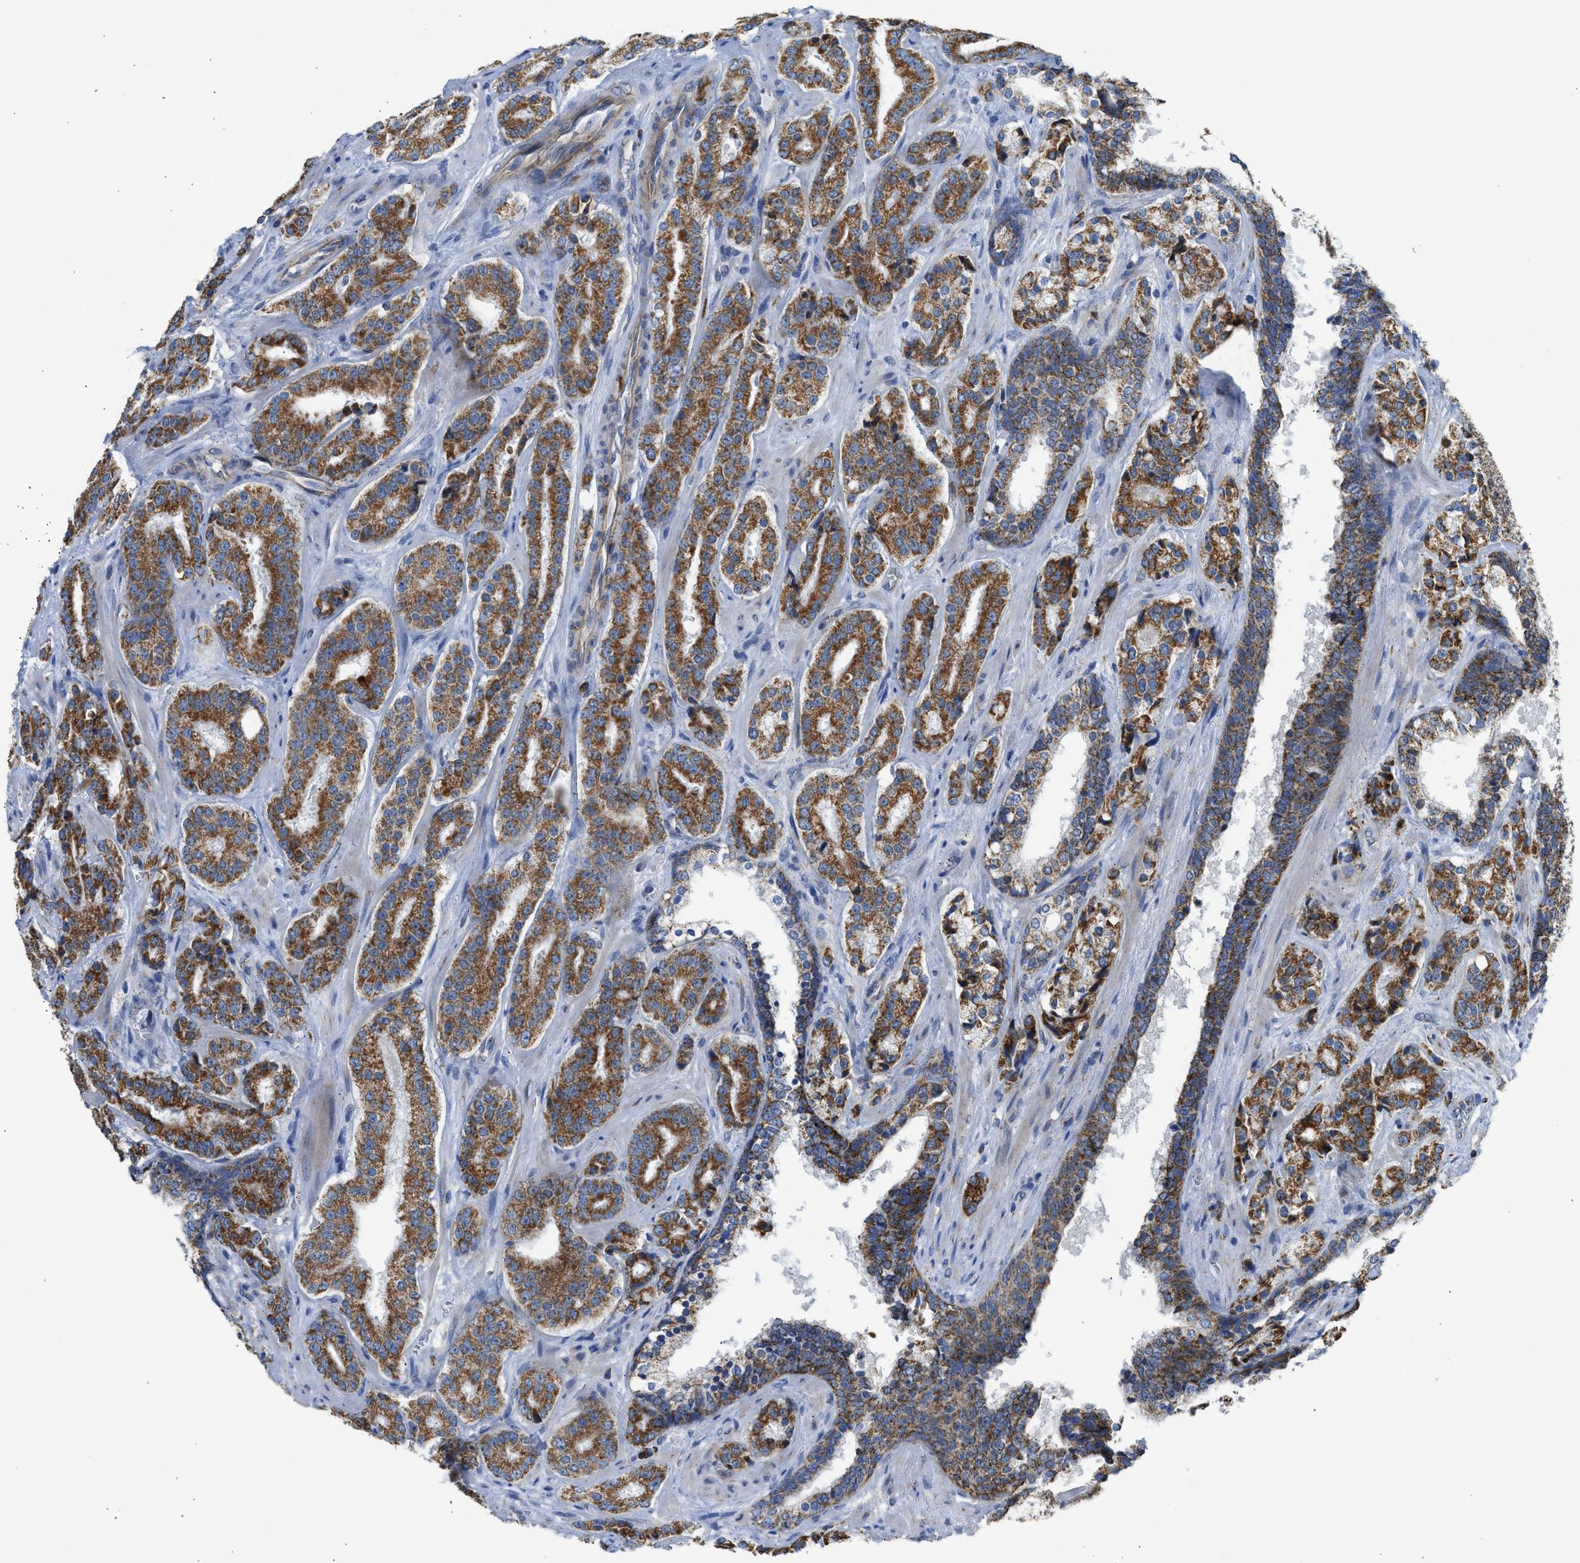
{"staining": {"intensity": "strong", "quantity": ">75%", "location": "cytoplasmic/membranous"}, "tissue": "prostate cancer", "cell_type": "Tumor cells", "image_type": "cancer", "snomed": [{"axis": "morphology", "description": "Adenocarcinoma, High grade"}, {"axis": "topography", "description": "Prostate"}], "caption": "This micrograph displays high-grade adenocarcinoma (prostate) stained with IHC to label a protein in brown. The cytoplasmic/membranous of tumor cells show strong positivity for the protein. Nuclei are counter-stained blue.", "gene": "GOT2", "patient": {"sex": "male", "age": 60}}